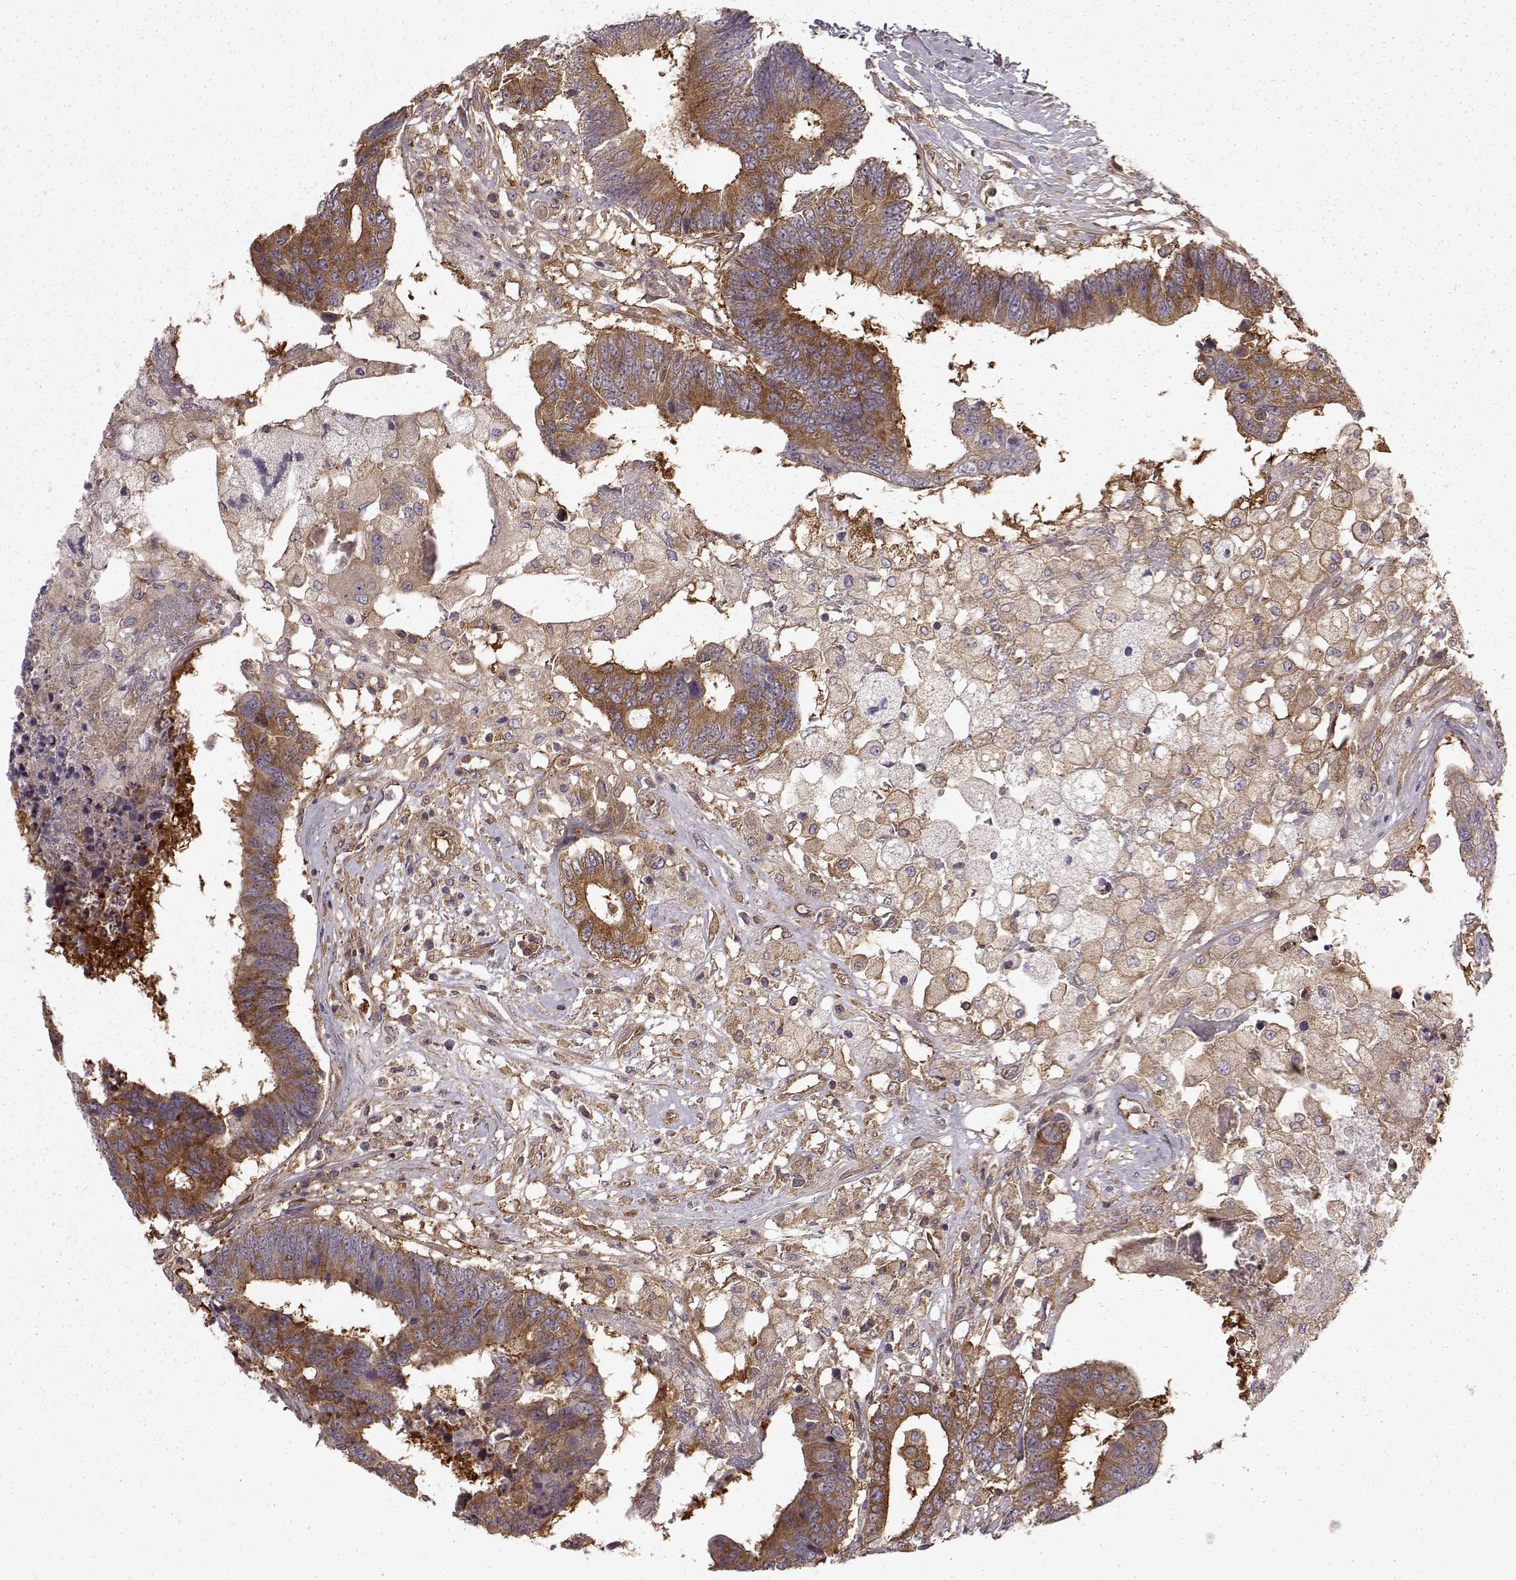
{"staining": {"intensity": "moderate", "quantity": "25%-75%", "location": "cytoplasmic/membranous"}, "tissue": "colorectal cancer", "cell_type": "Tumor cells", "image_type": "cancer", "snomed": [{"axis": "morphology", "description": "Adenocarcinoma, NOS"}, {"axis": "topography", "description": "Colon"}], "caption": "Adenocarcinoma (colorectal) stained for a protein (brown) demonstrates moderate cytoplasmic/membranous positive positivity in approximately 25%-75% of tumor cells.", "gene": "RABGAP1", "patient": {"sex": "female", "age": 48}}